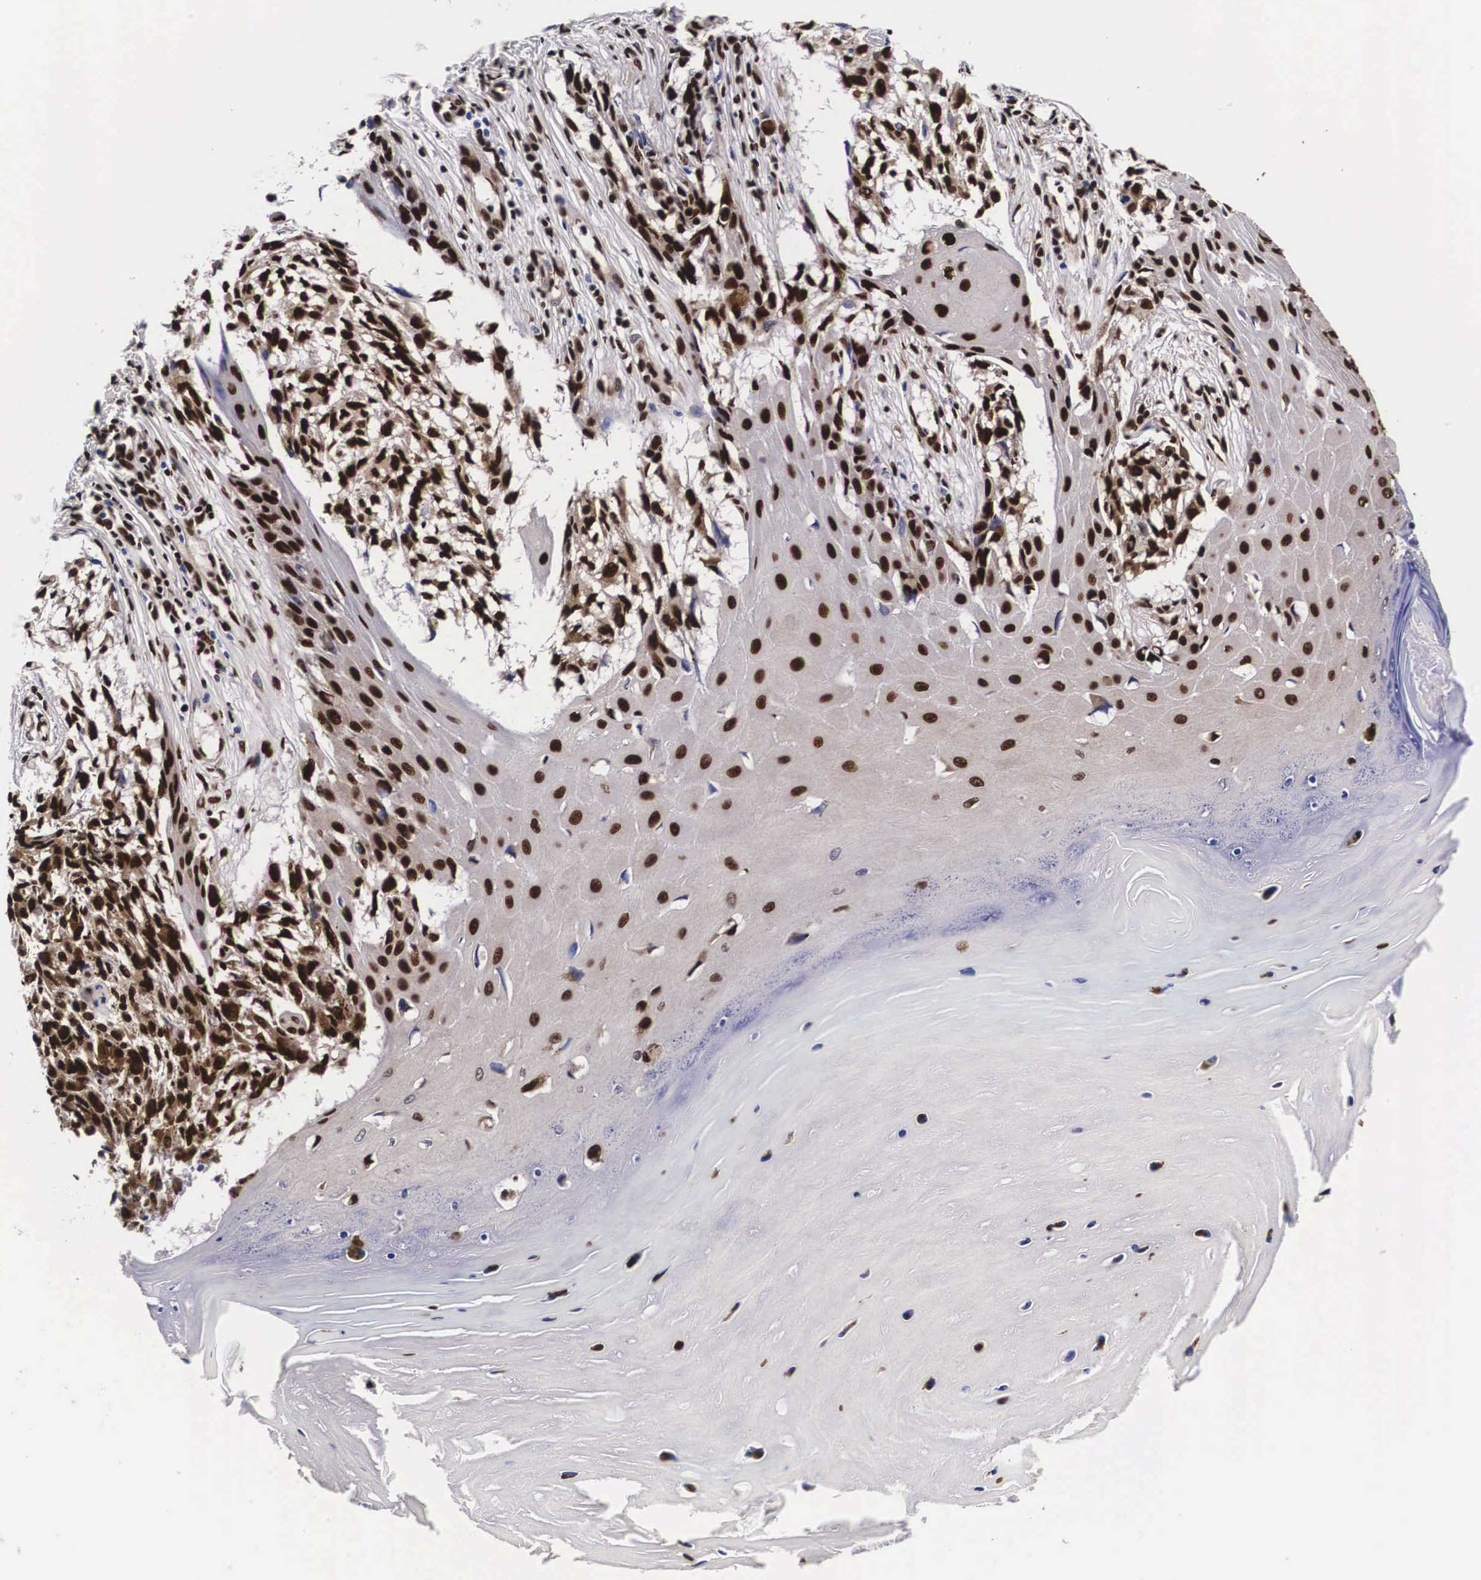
{"staining": {"intensity": "strong", "quantity": ">75%", "location": "nuclear"}, "tissue": "melanoma", "cell_type": "Tumor cells", "image_type": "cancer", "snomed": [{"axis": "morphology", "description": "Malignant melanoma, NOS"}, {"axis": "topography", "description": "Skin"}], "caption": "A photomicrograph showing strong nuclear expression in about >75% of tumor cells in malignant melanoma, as visualized by brown immunohistochemical staining.", "gene": "PABPN1", "patient": {"sex": "female", "age": 82}}